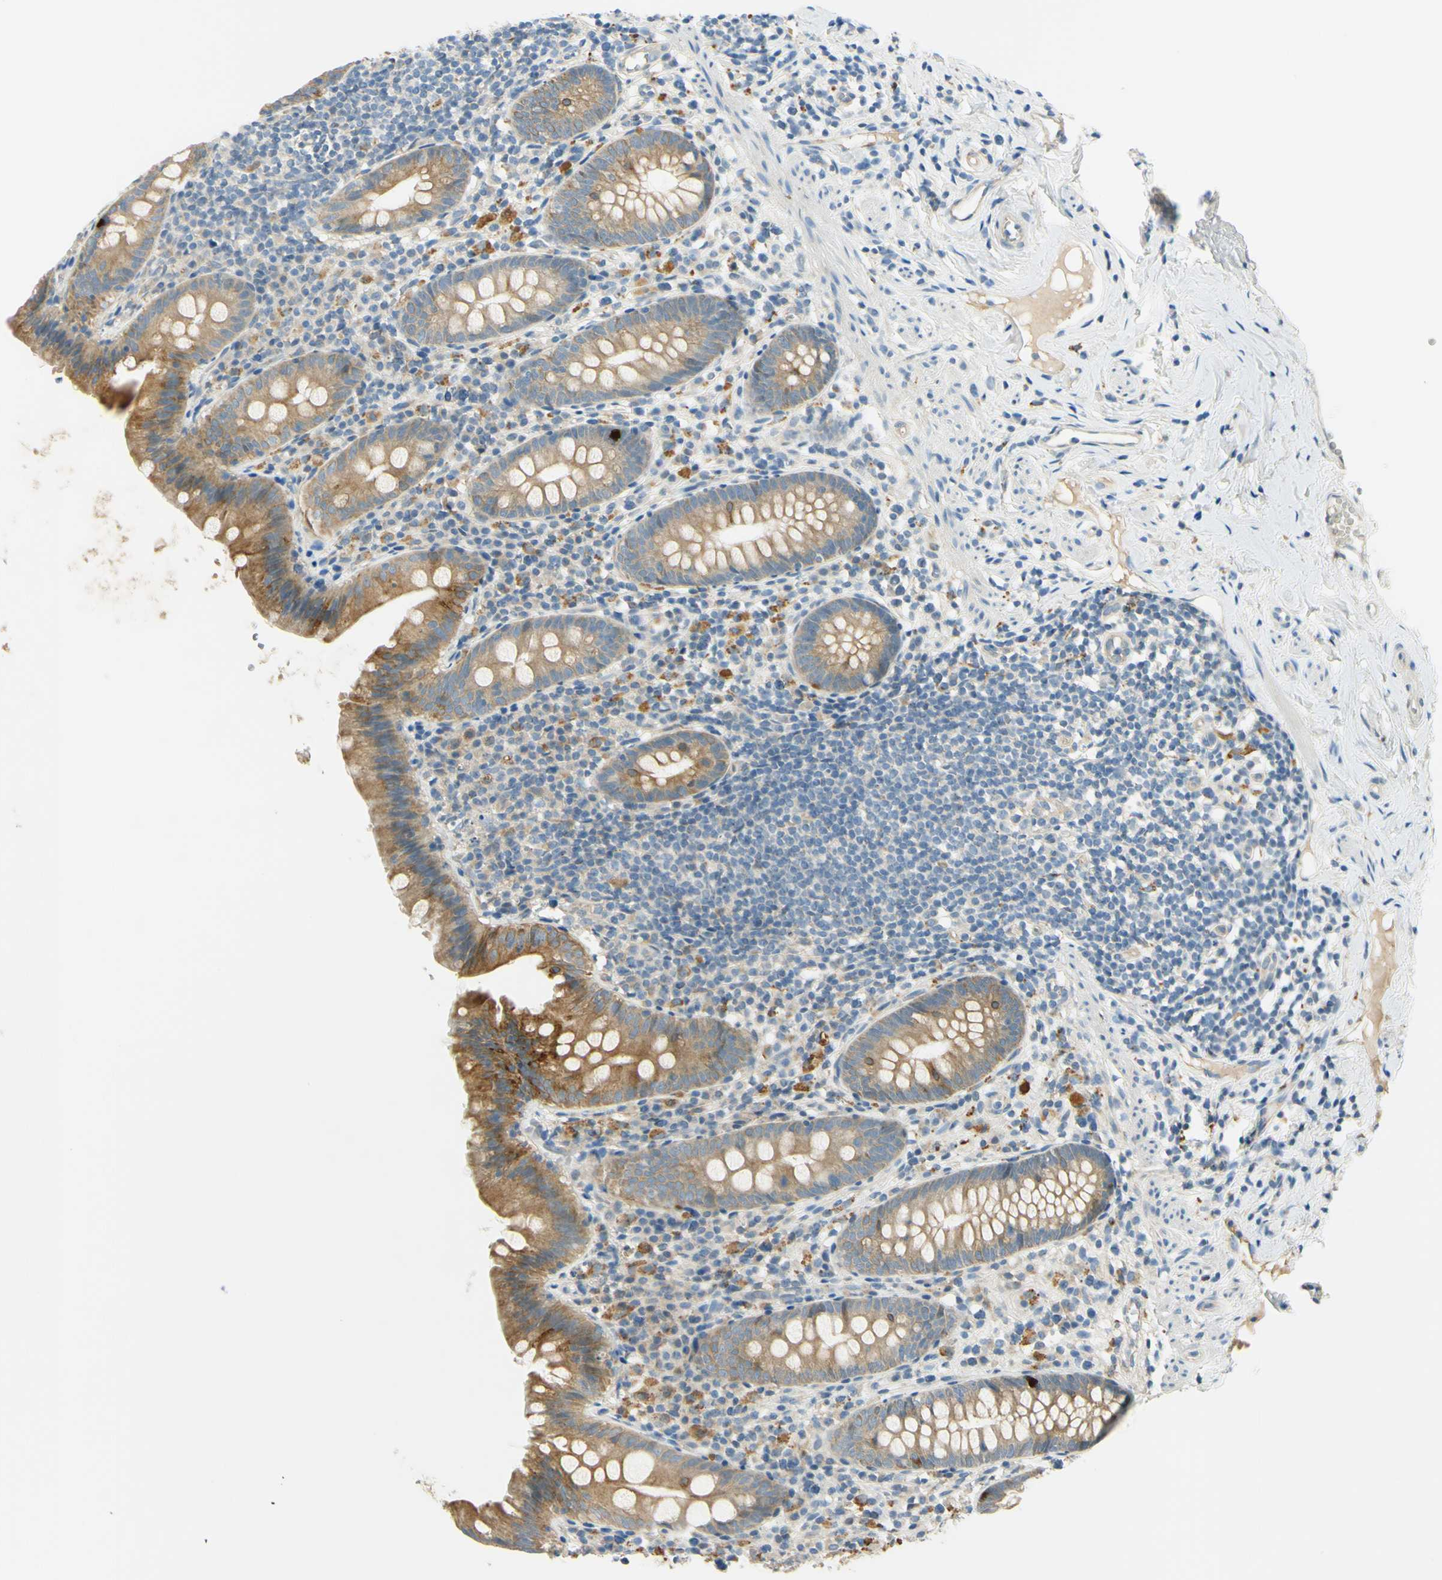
{"staining": {"intensity": "moderate", "quantity": ">75%", "location": "cytoplasmic/membranous"}, "tissue": "appendix", "cell_type": "Glandular cells", "image_type": "normal", "snomed": [{"axis": "morphology", "description": "Normal tissue, NOS"}, {"axis": "topography", "description": "Appendix"}], "caption": "Immunohistochemistry image of unremarkable appendix: appendix stained using immunohistochemistry (IHC) shows medium levels of moderate protein expression localized specifically in the cytoplasmic/membranous of glandular cells, appearing as a cytoplasmic/membranous brown color.", "gene": "LAMA3", "patient": {"sex": "male", "age": 52}}